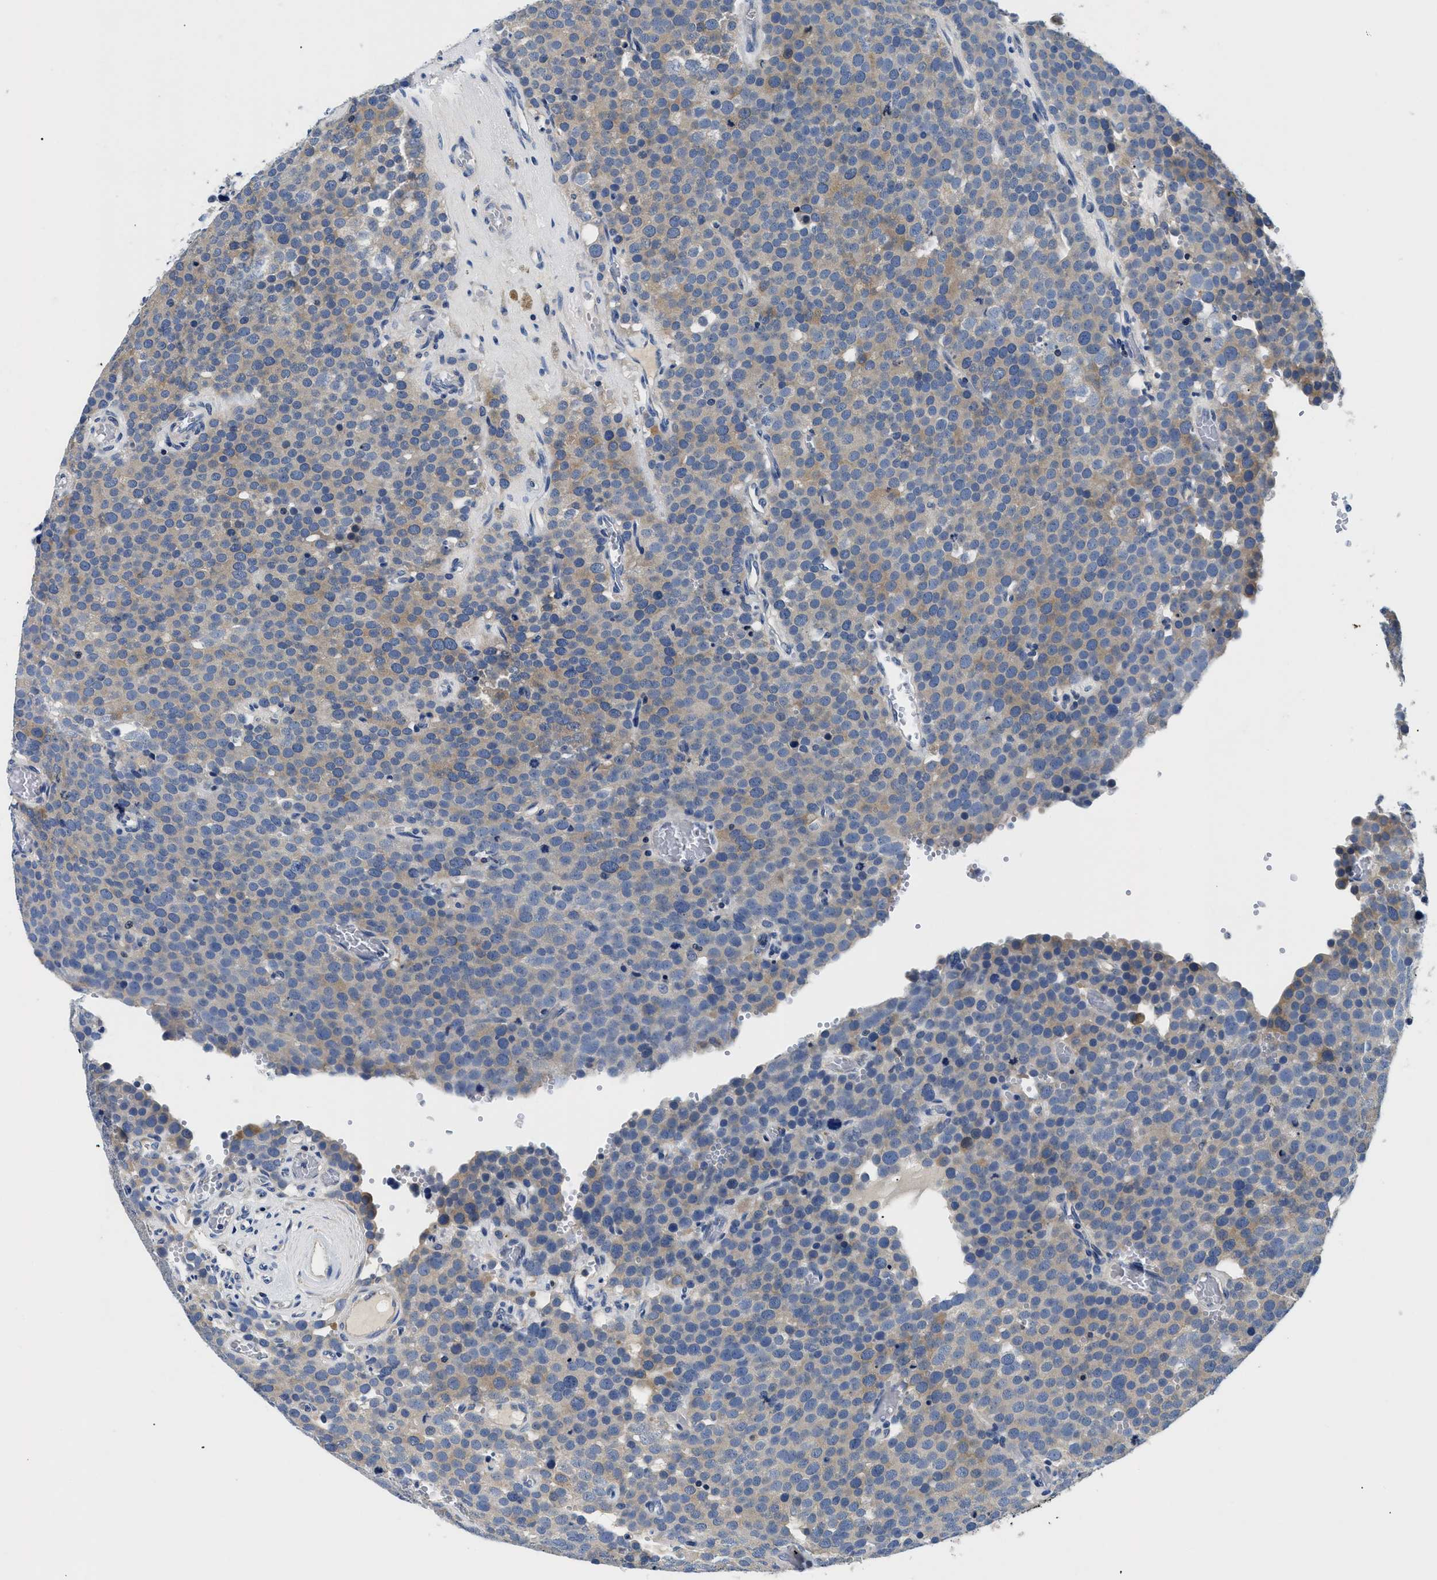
{"staining": {"intensity": "weak", "quantity": "<25%", "location": "cytoplasmic/membranous"}, "tissue": "testis cancer", "cell_type": "Tumor cells", "image_type": "cancer", "snomed": [{"axis": "morphology", "description": "Normal tissue, NOS"}, {"axis": "morphology", "description": "Seminoma, NOS"}, {"axis": "topography", "description": "Testis"}], "caption": "Immunohistochemistry photomicrograph of neoplastic tissue: seminoma (testis) stained with DAB (3,3'-diaminobenzidine) displays no significant protein expression in tumor cells.", "gene": "MEA1", "patient": {"sex": "male", "age": 71}}